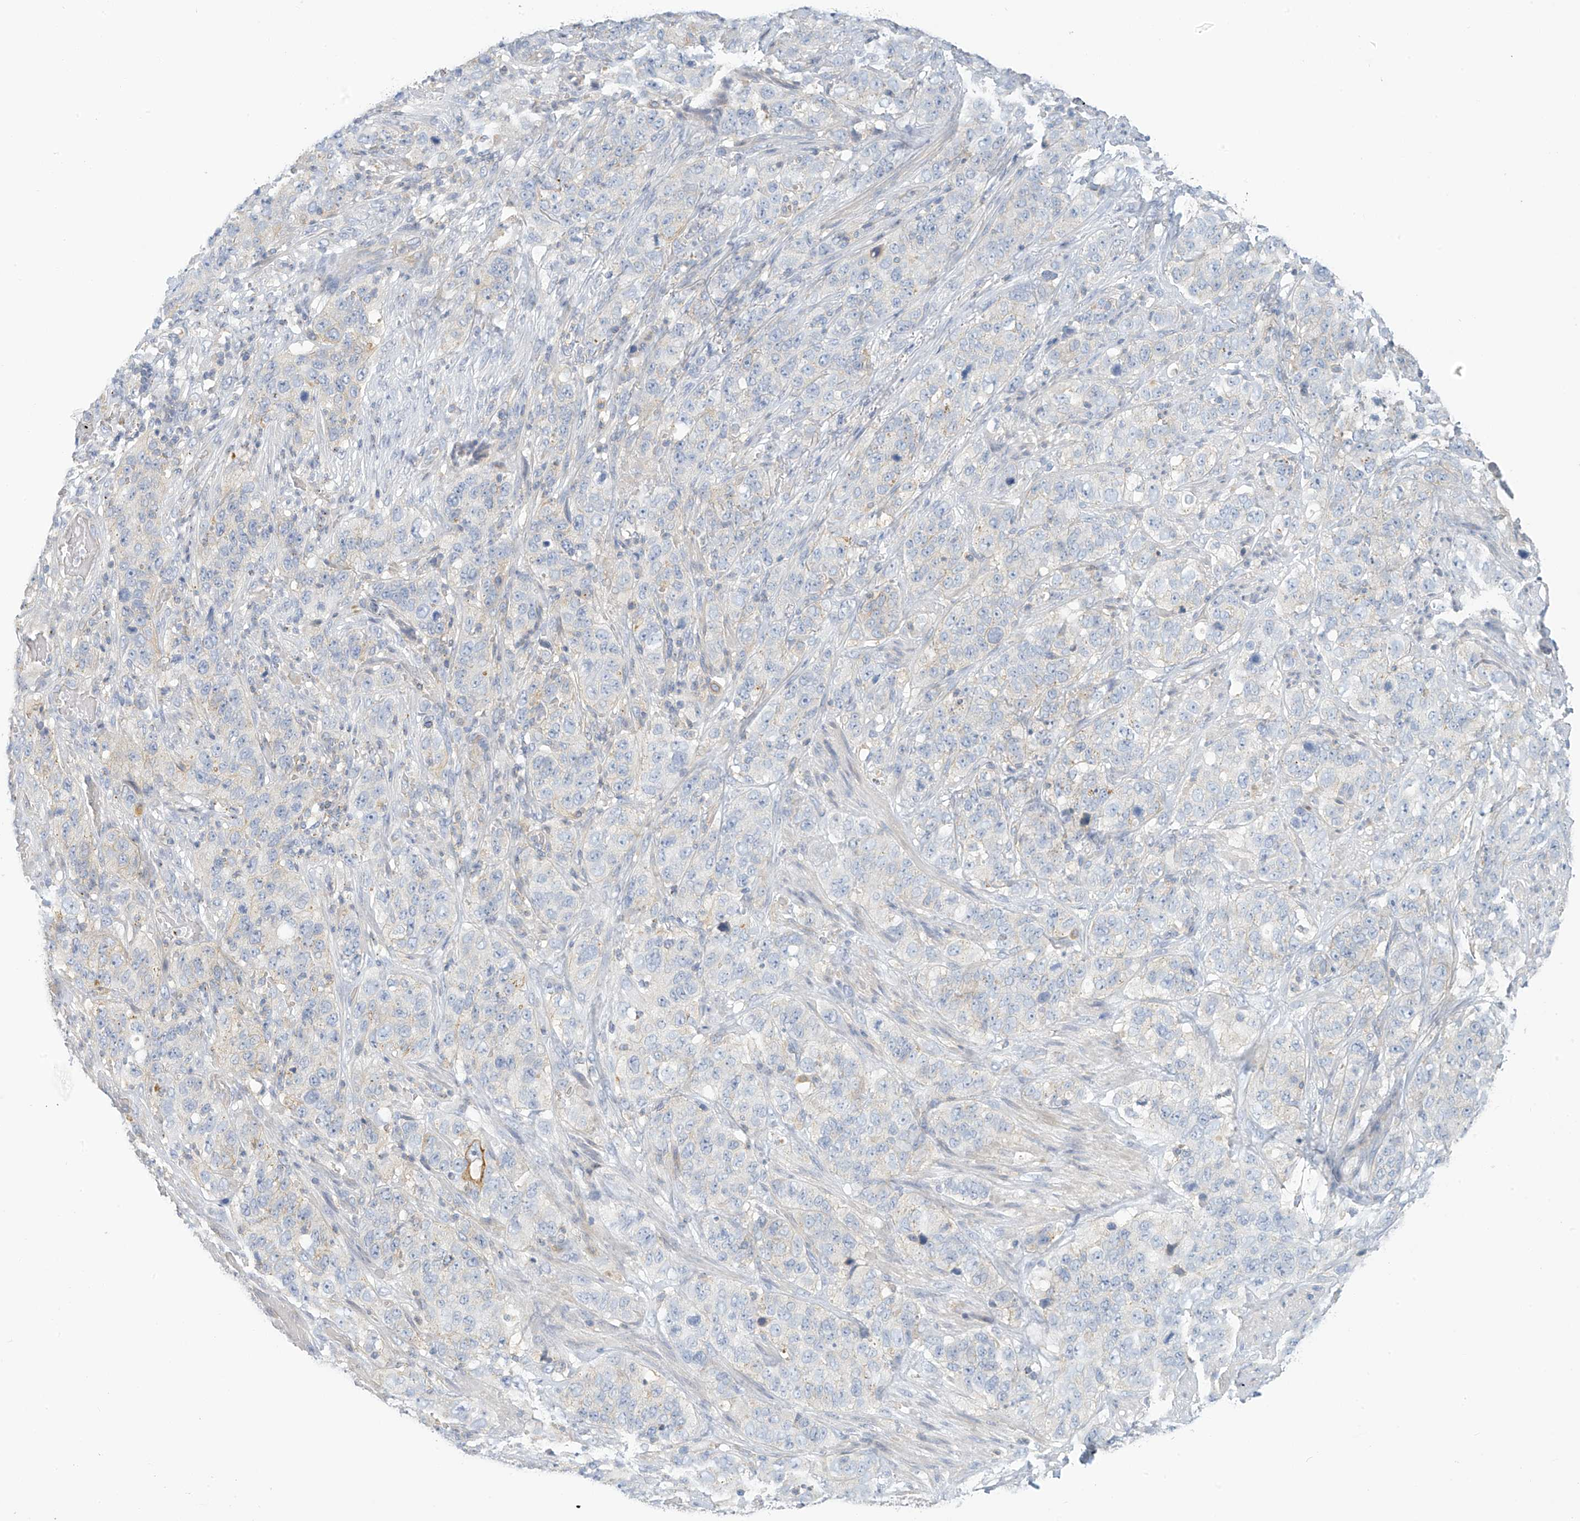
{"staining": {"intensity": "negative", "quantity": "none", "location": "none"}, "tissue": "stomach cancer", "cell_type": "Tumor cells", "image_type": "cancer", "snomed": [{"axis": "morphology", "description": "Adenocarcinoma, NOS"}, {"axis": "topography", "description": "Stomach"}], "caption": "This micrograph is of stomach cancer (adenocarcinoma) stained with IHC to label a protein in brown with the nuclei are counter-stained blue. There is no staining in tumor cells.", "gene": "SLC6A12", "patient": {"sex": "male", "age": 48}}